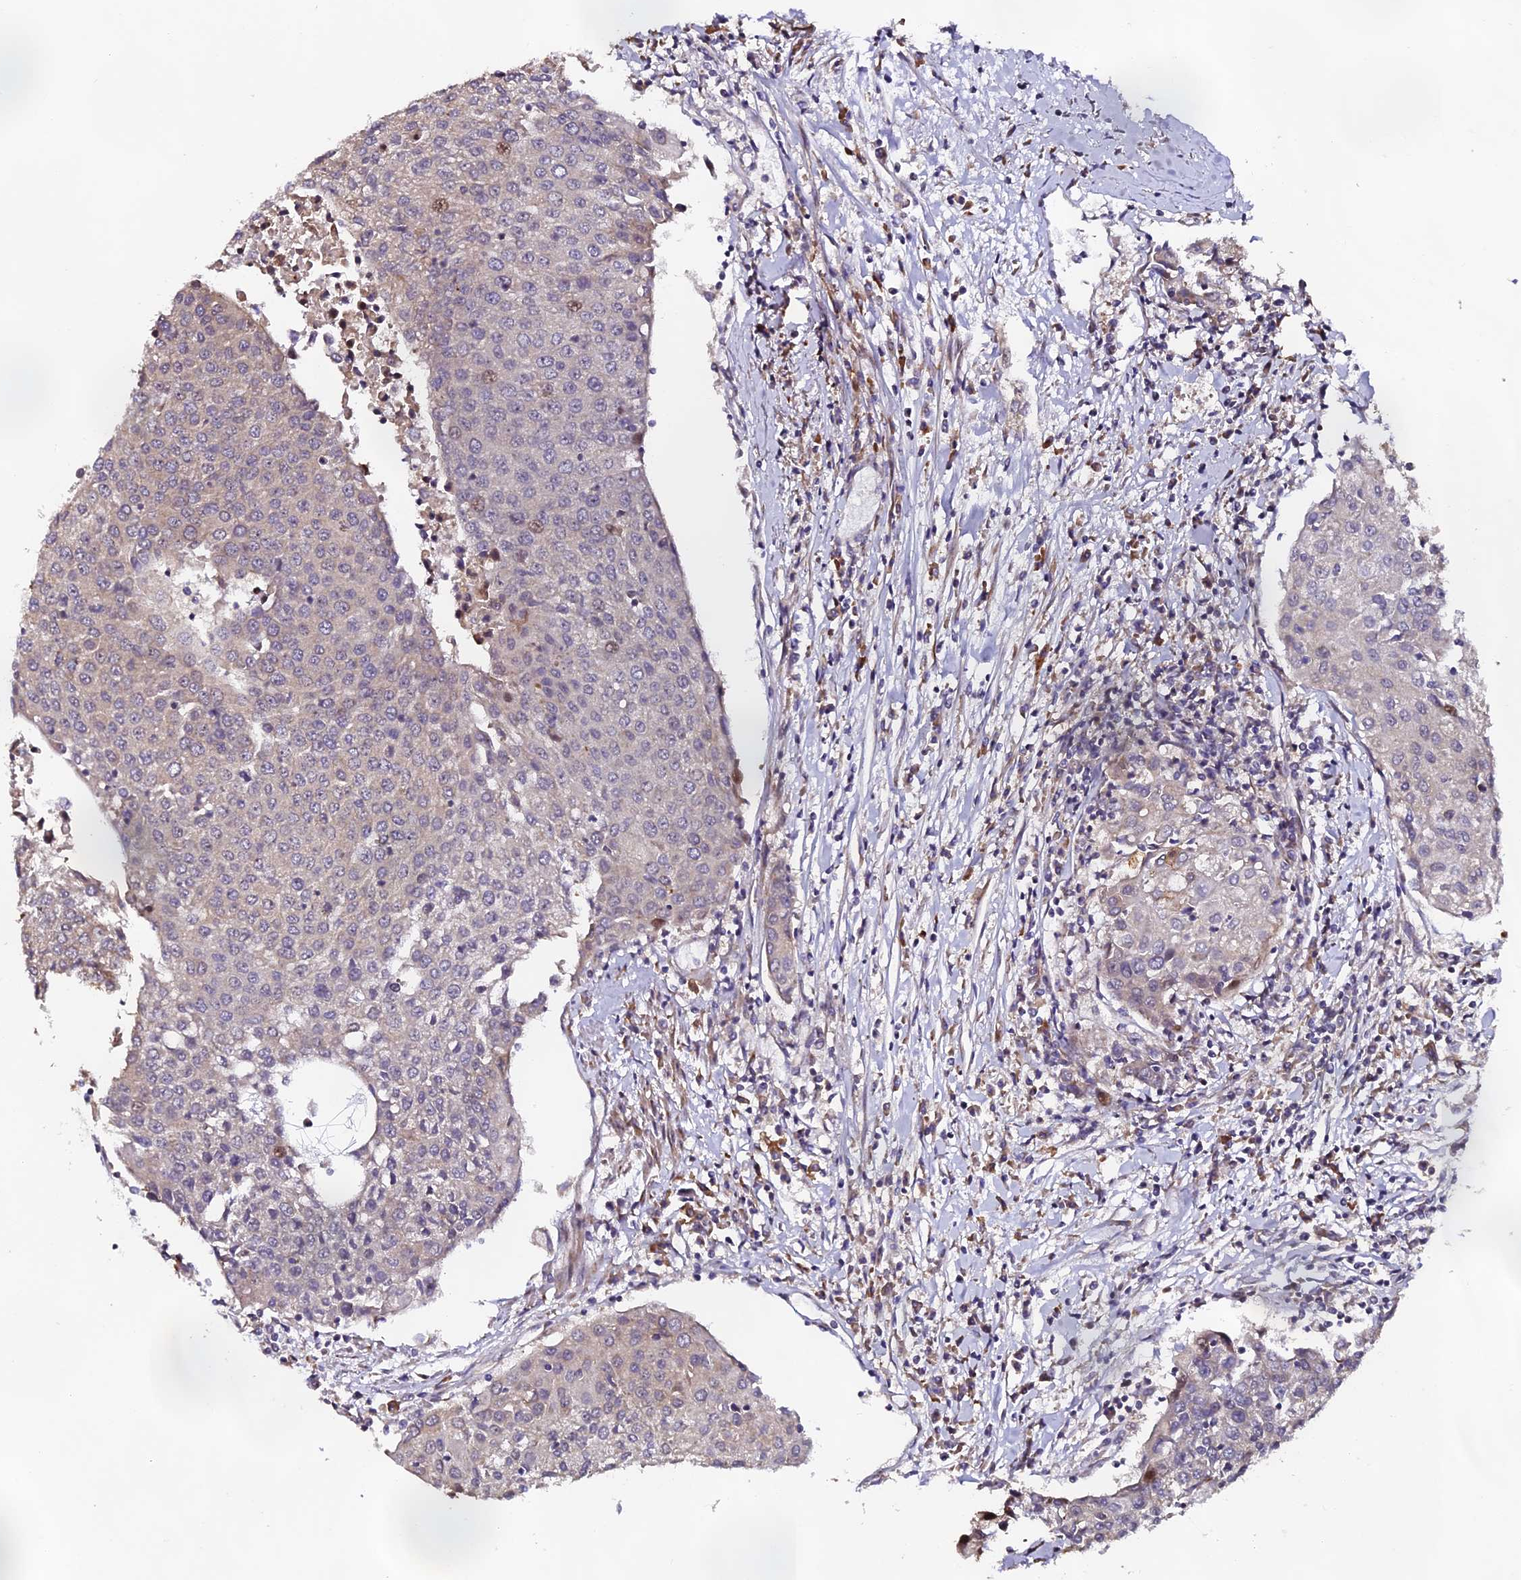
{"staining": {"intensity": "moderate", "quantity": "<25%", "location": "nuclear"}, "tissue": "urothelial cancer", "cell_type": "Tumor cells", "image_type": "cancer", "snomed": [{"axis": "morphology", "description": "Urothelial carcinoma, High grade"}, {"axis": "topography", "description": "Urinary bladder"}], "caption": "Urothelial cancer stained with DAB immunohistochemistry (IHC) shows low levels of moderate nuclear positivity in approximately <25% of tumor cells.", "gene": "RAB28", "patient": {"sex": "female", "age": 85}}